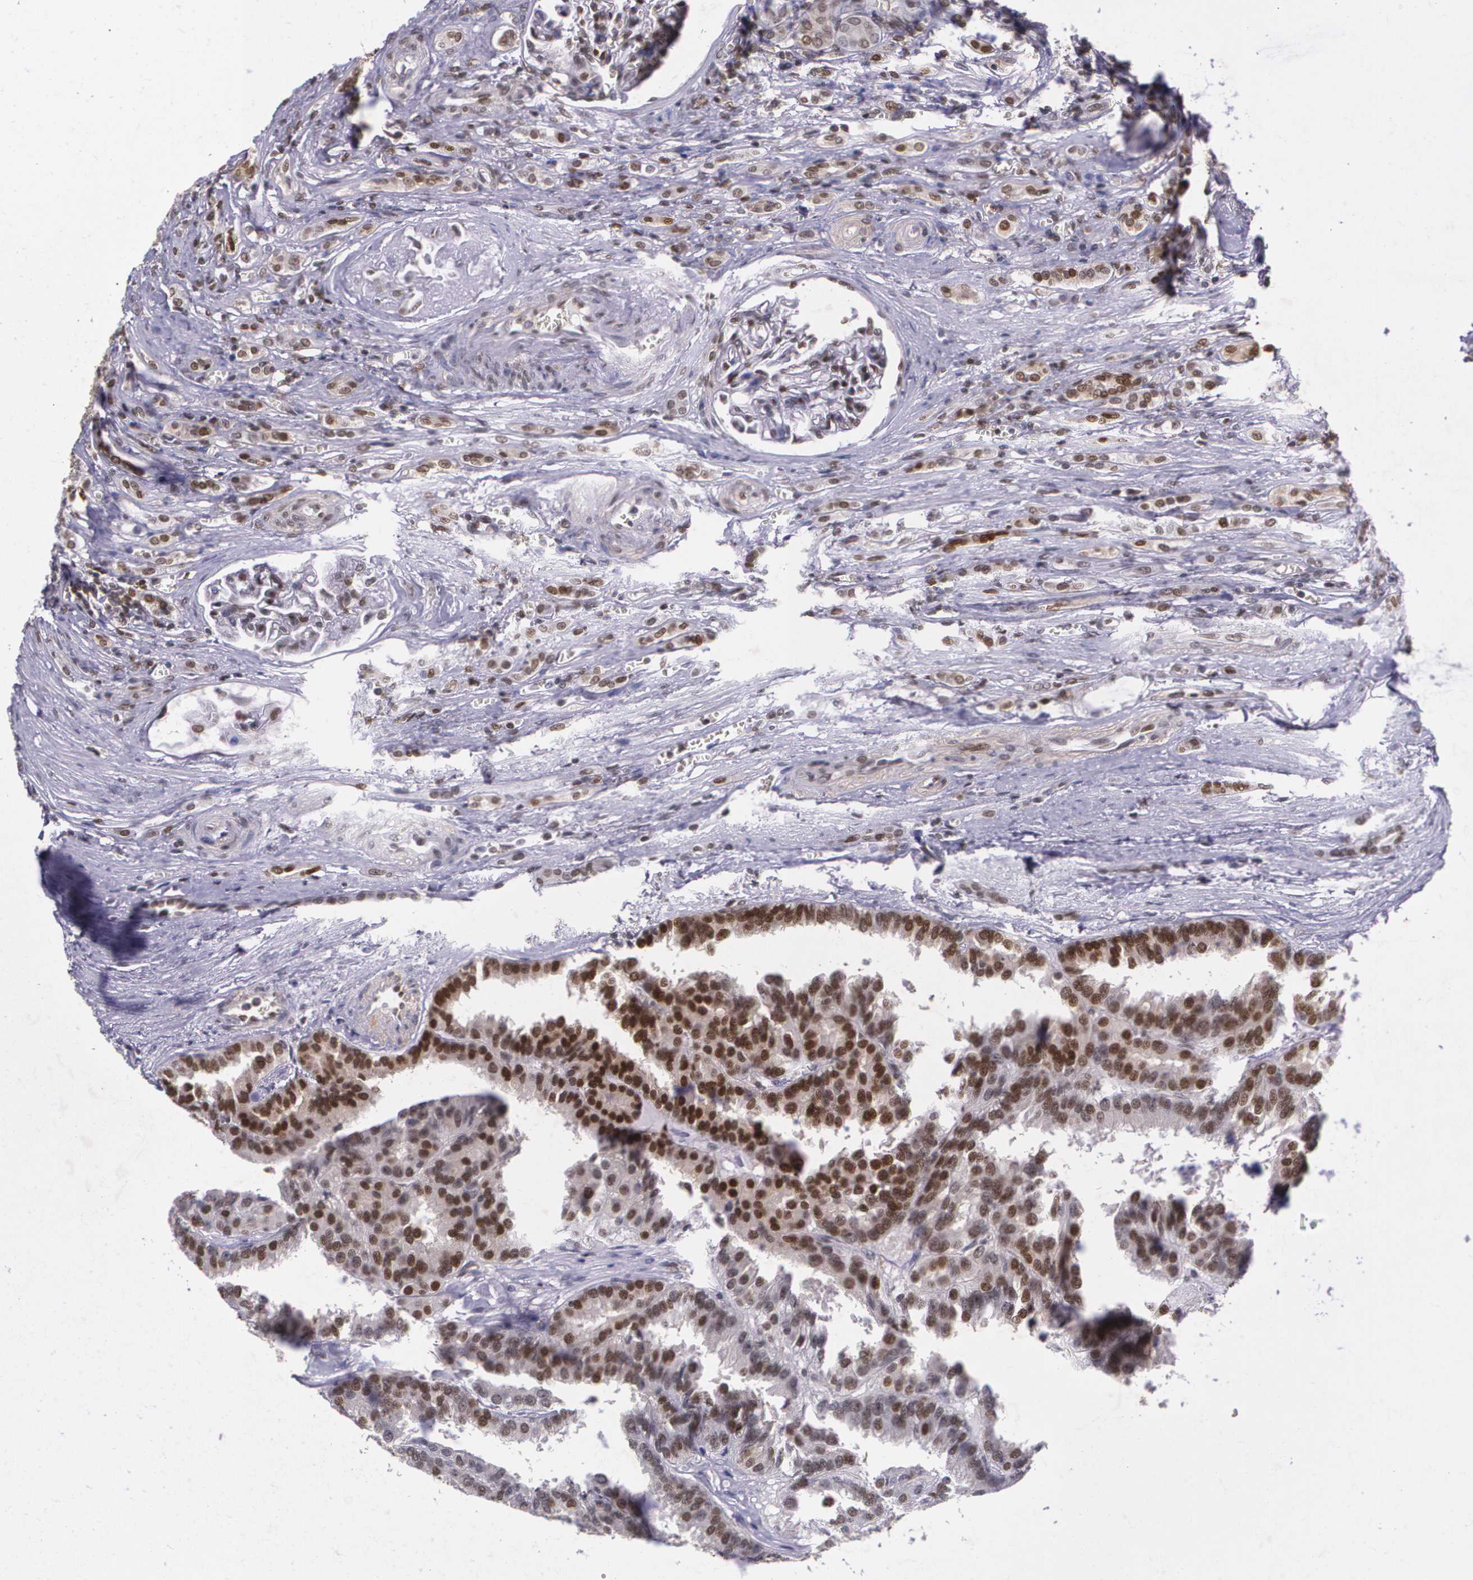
{"staining": {"intensity": "strong", "quantity": "25%-75%", "location": "nuclear"}, "tissue": "renal cancer", "cell_type": "Tumor cells", "image_type": "cancer", "snomed": [{"axis": "morphology", "description": "Adenocarcinoma, NOS"}, {"axis": "topography", "description": "Kidney"}], "caption": "Immunohistochemical staining of human renal cancer (adenocarcinoma) exhibits strong nuclear protein expression in about 25%-75% of tumor cells.", "gene": "MGMT", "patient": {"sex": "male", "age": 46}}